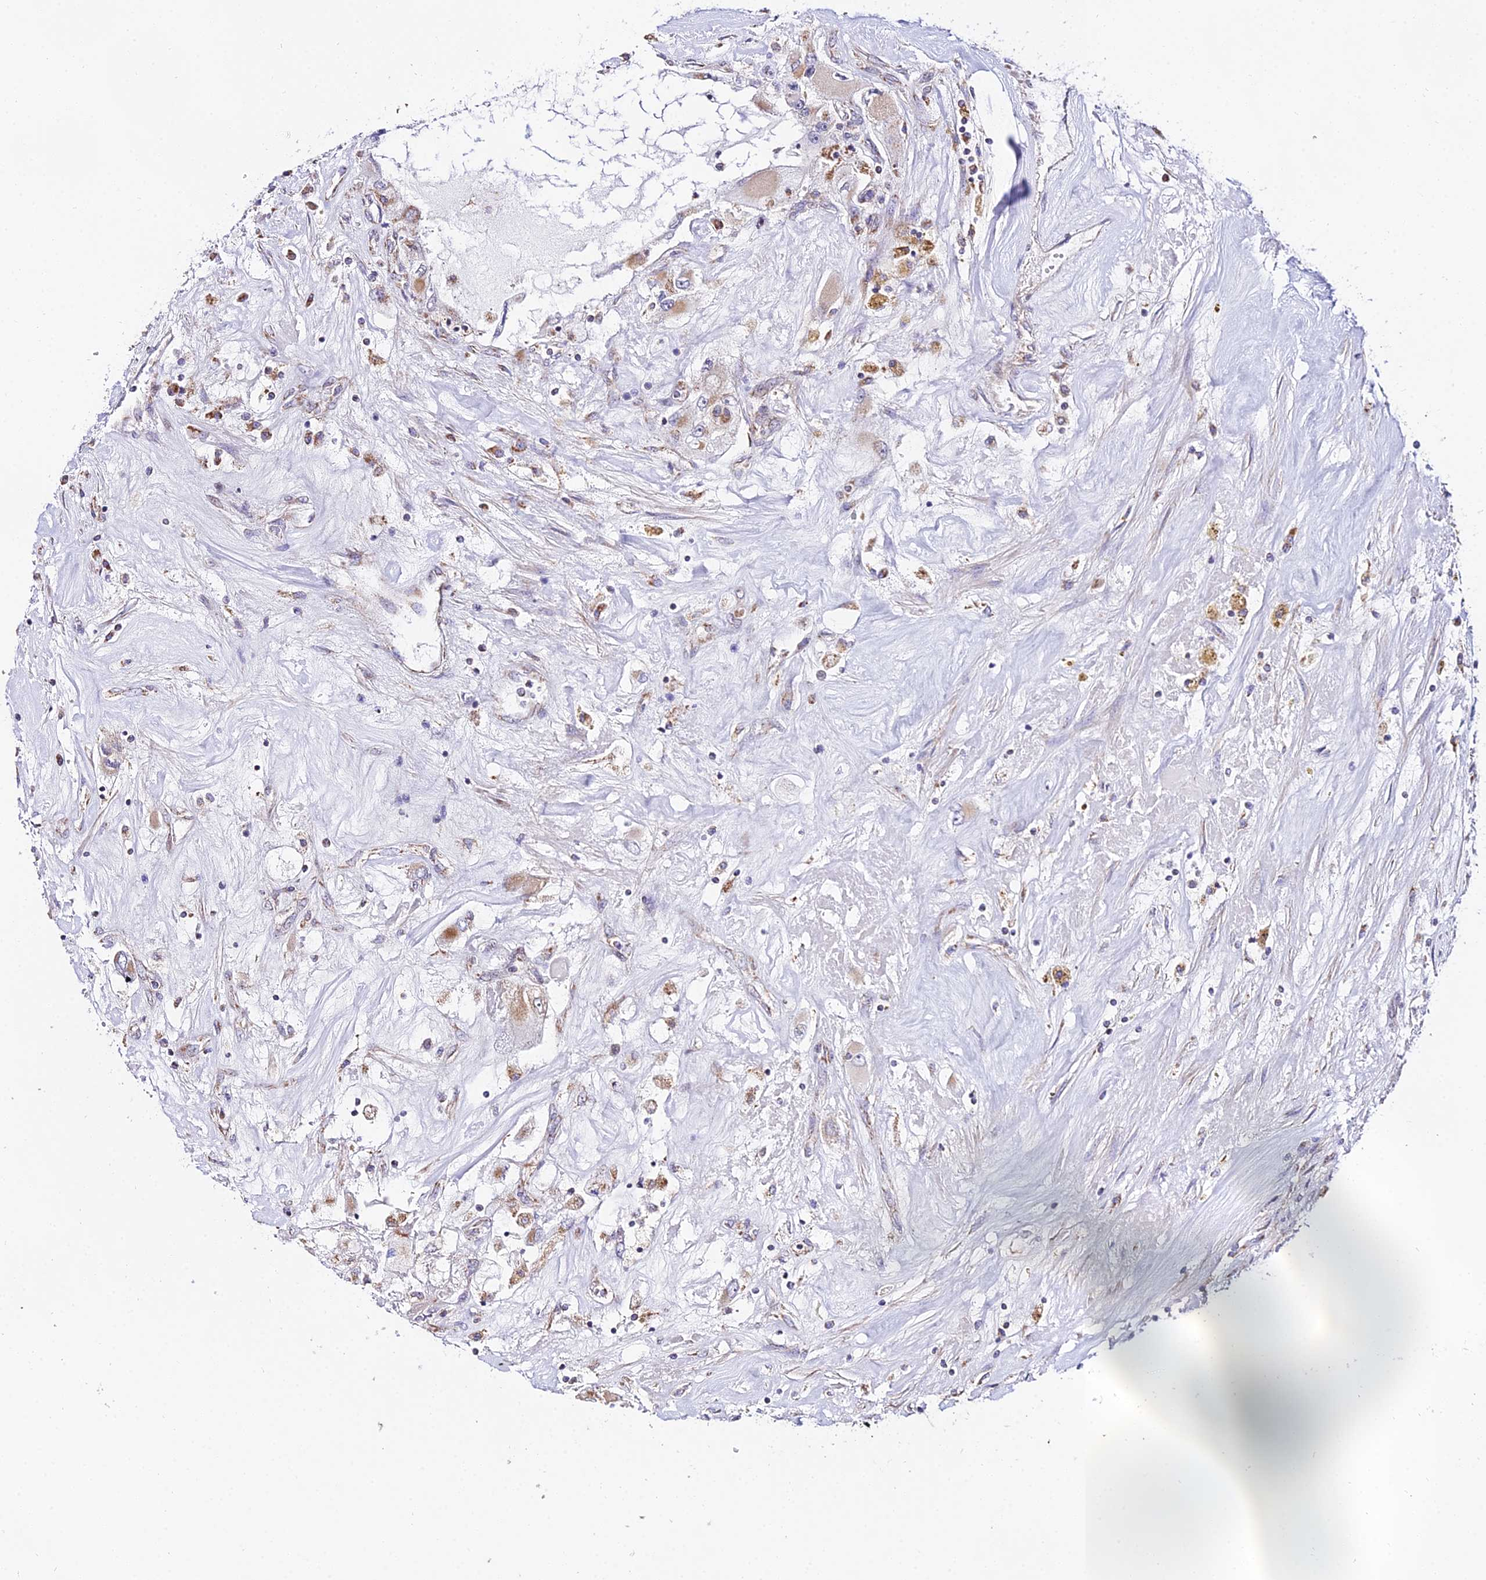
{"staining": {"intensity": "moderate", "quantity": "<25%", "location": "cytoplasmic/membranous"}, "tissue": "renal cancer", "cell_type": "Tumor cells", "image_type": "cancer", "snomed": [{"axis": "morphology", "description": "Adenocarcinoma, NOS"}, {"axis": "topography", "description": "Kidney"}], "caption": "Immunohistochemical staining of renal adenocarcinoma shows moderate cytoplasmic/membranous protein positivity in about <25% of tumor cells. (Brightfield microscopy of DAB IHC at high magnification).", "gene": "ATP5PB", "patient": {"sex": "female", "age": 52}}